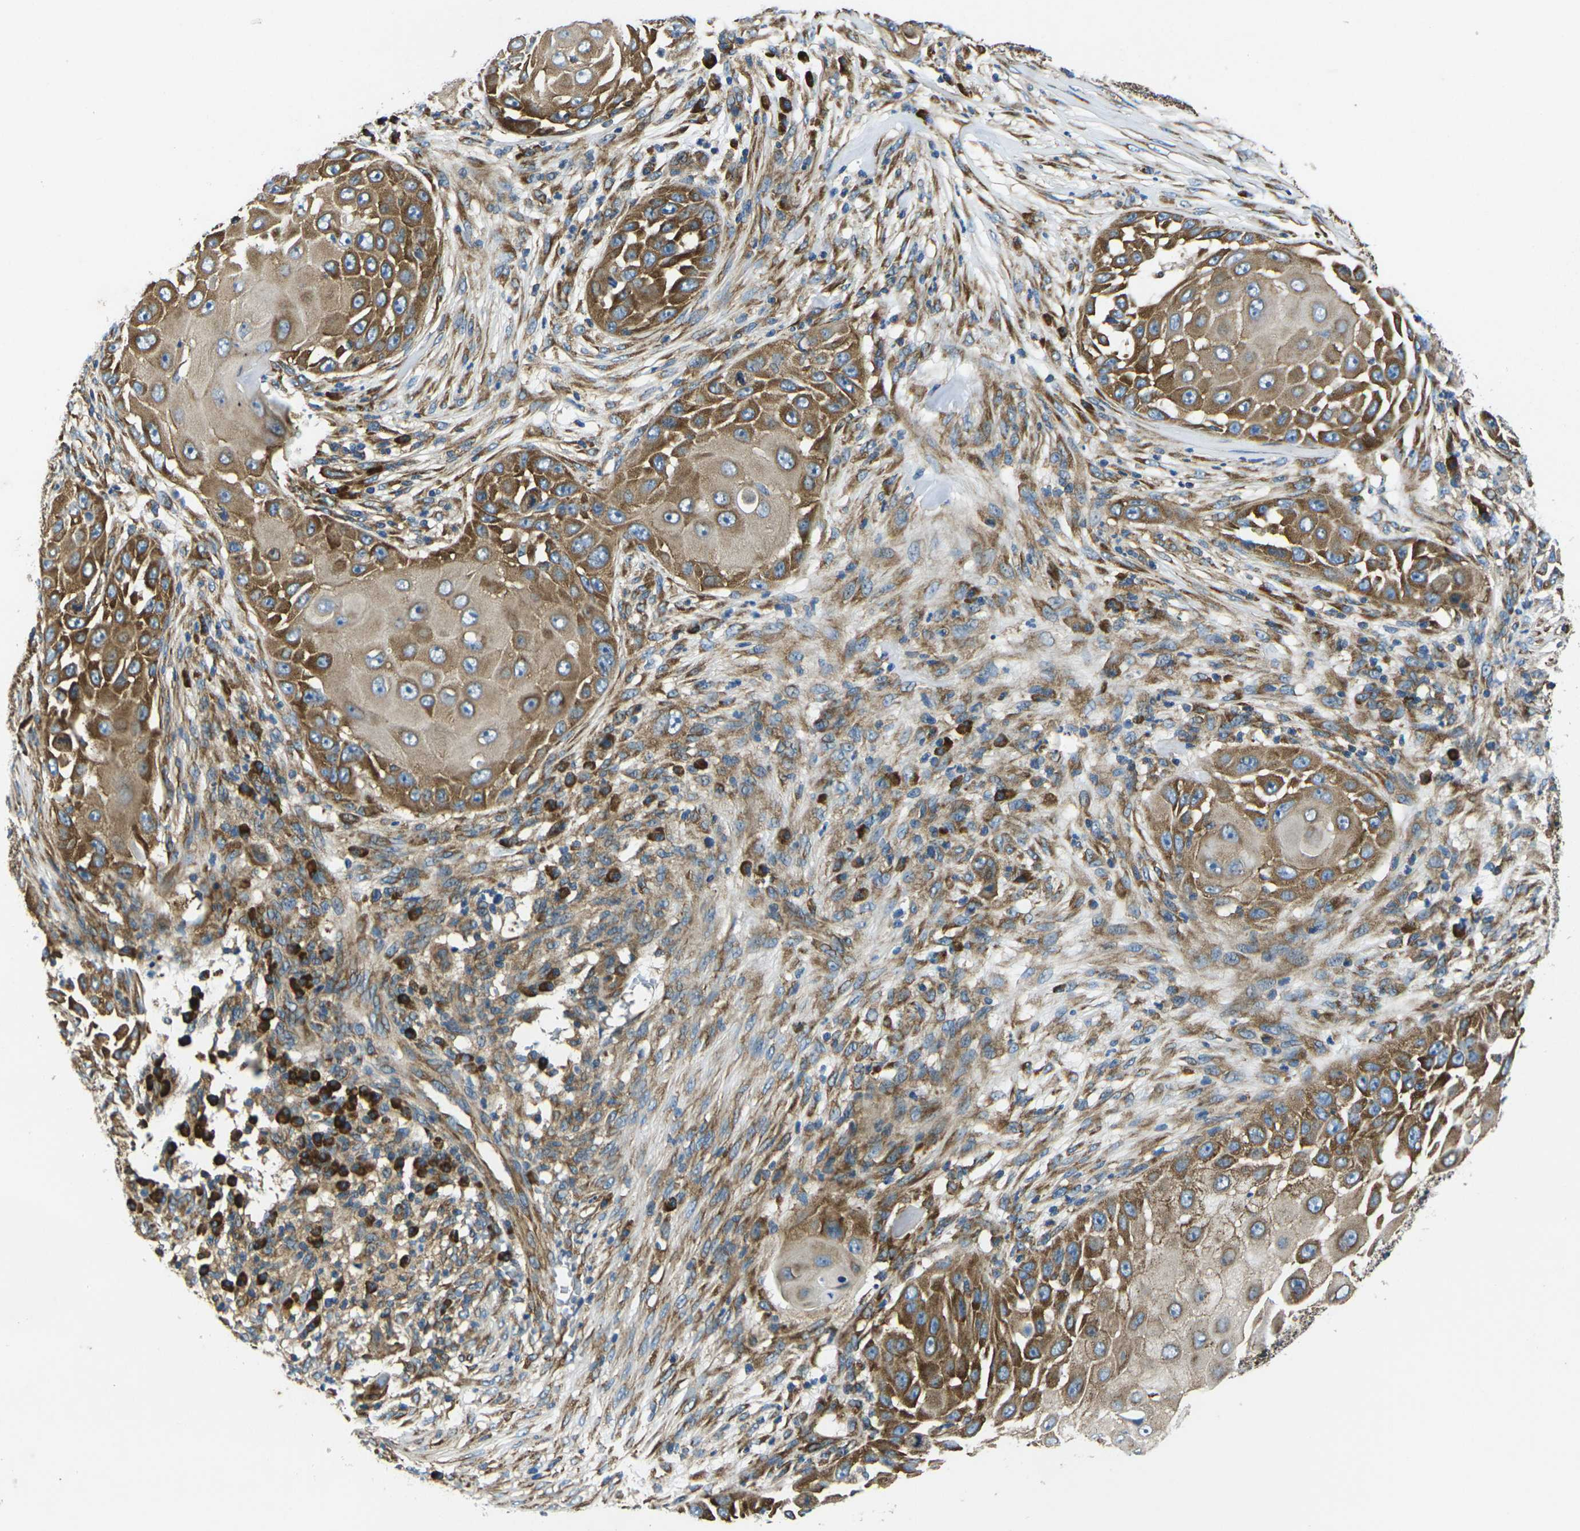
{"staining": {"intensity": "moderate", "quantity": ">75%", "location": "cytoplasmic/membranous"}, "tissue": "skin cancer", "cell_type": "Tumor cells", "image_type": "cancer", "snomed": [{"axis": "morphology", "description": "Squamous cell carcinoma, NOS"}, {"axis": "topography", "description": "Skin"}], "caption": "Brown immunohistochemical staining in human skin cancer displays moderate cytoplasmic/membranous staining in about >75% of tumor cells.", "gene": "RPSA", "patient": {"sex": "female", "age": 44}}